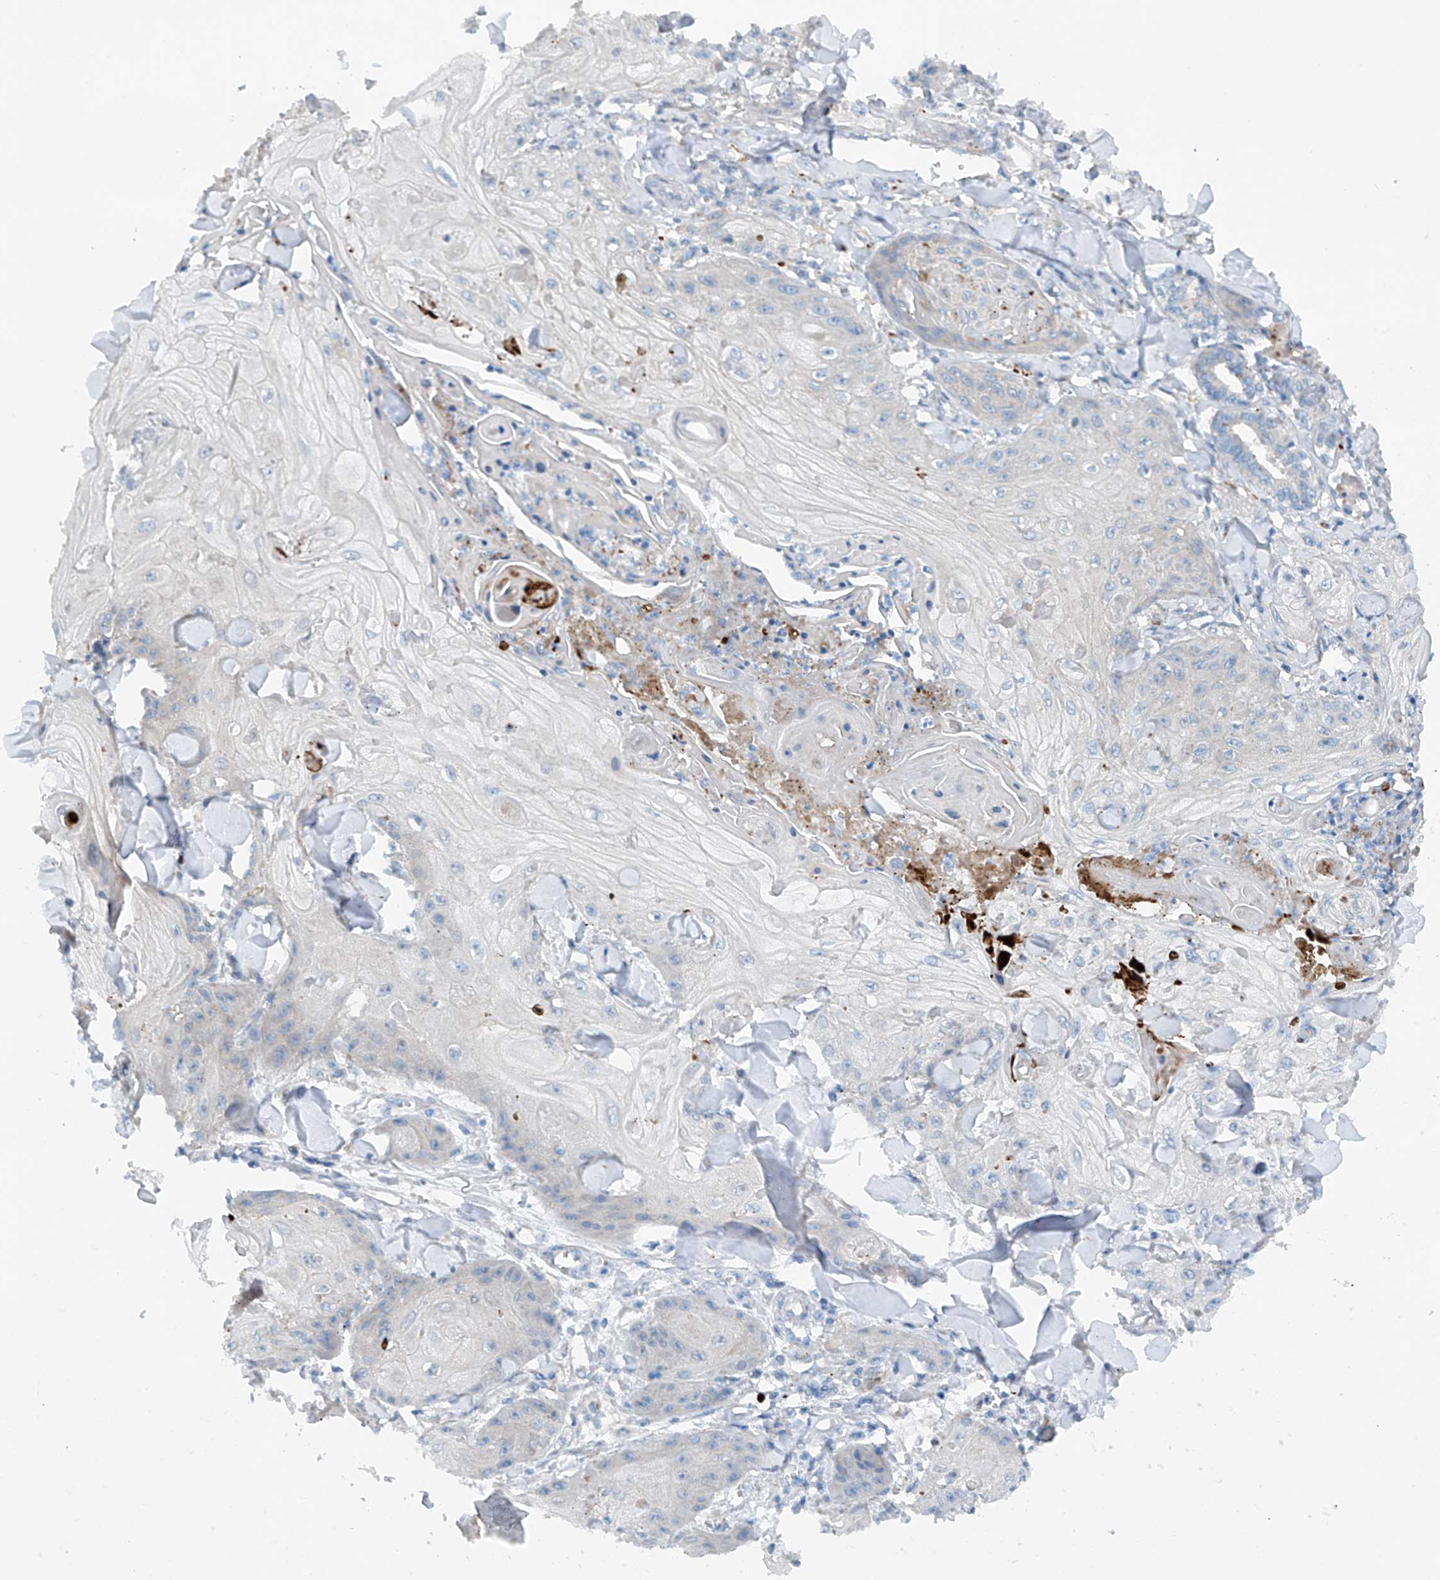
{"staining": {"intensity": "negative", "quantity": "none", "location": "none"}, "tissue": "skin cancer", "cell_type": "Tumor cells", "image_type": "cancer", "snomed": [{"axis": "morphology", "description": "Squamous cell carcinoma, NOS"}, {"axis": "topography", "description": "Skin"}], "caption": "Immunohistochemistry photomicrograph of human skin cancer stained for a protein (brown), which reveals no positivity in tumor cells. (Brightfield microscopy of DAB (3,3'-diaminobenzidine) immunohistochemistry (IHC) at high magnification).", "gene": "CEP85L", "patient": {"sex": "male", "age": 74}}